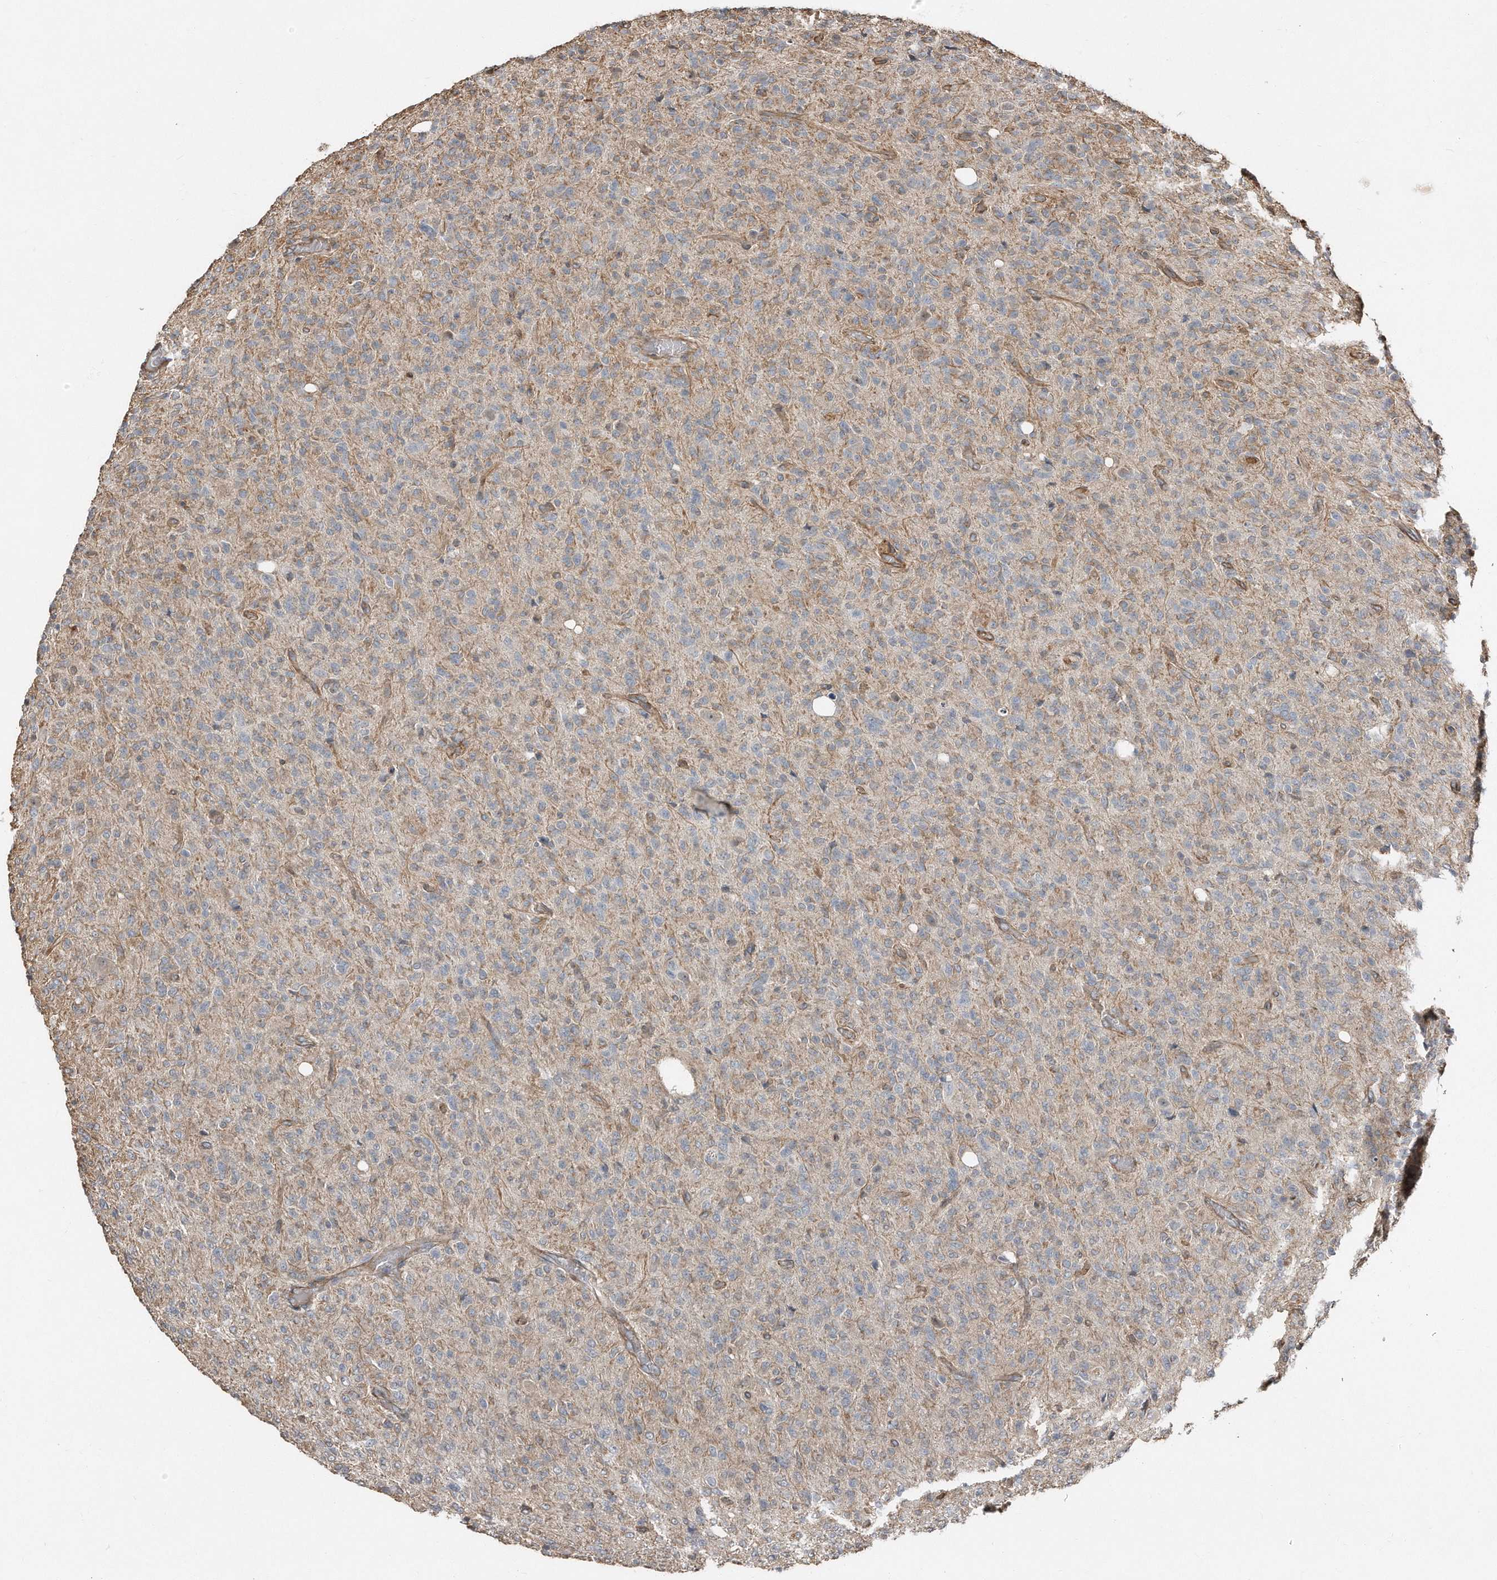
{"staining": {"intensity": "negative", "quantity": "none", "location": "none"}, "tissue": "glioma", "cell_type": "Tumor cells", "image_type": "cancer", "snomed": [{"axis": "morphology", "description": "Glioma, malignant, High grade"}, {"axis": "topography", "description": "Brain"}], "caption": "IHC image of neoplastic tissue: malignant glioma (high-grade) stained with DAB (3,3'-diaminobenzidine) displays no significant protein staining in tumor cells.", "gene": "SNAP47", "patient": {"sex": "female", "age": 57}}